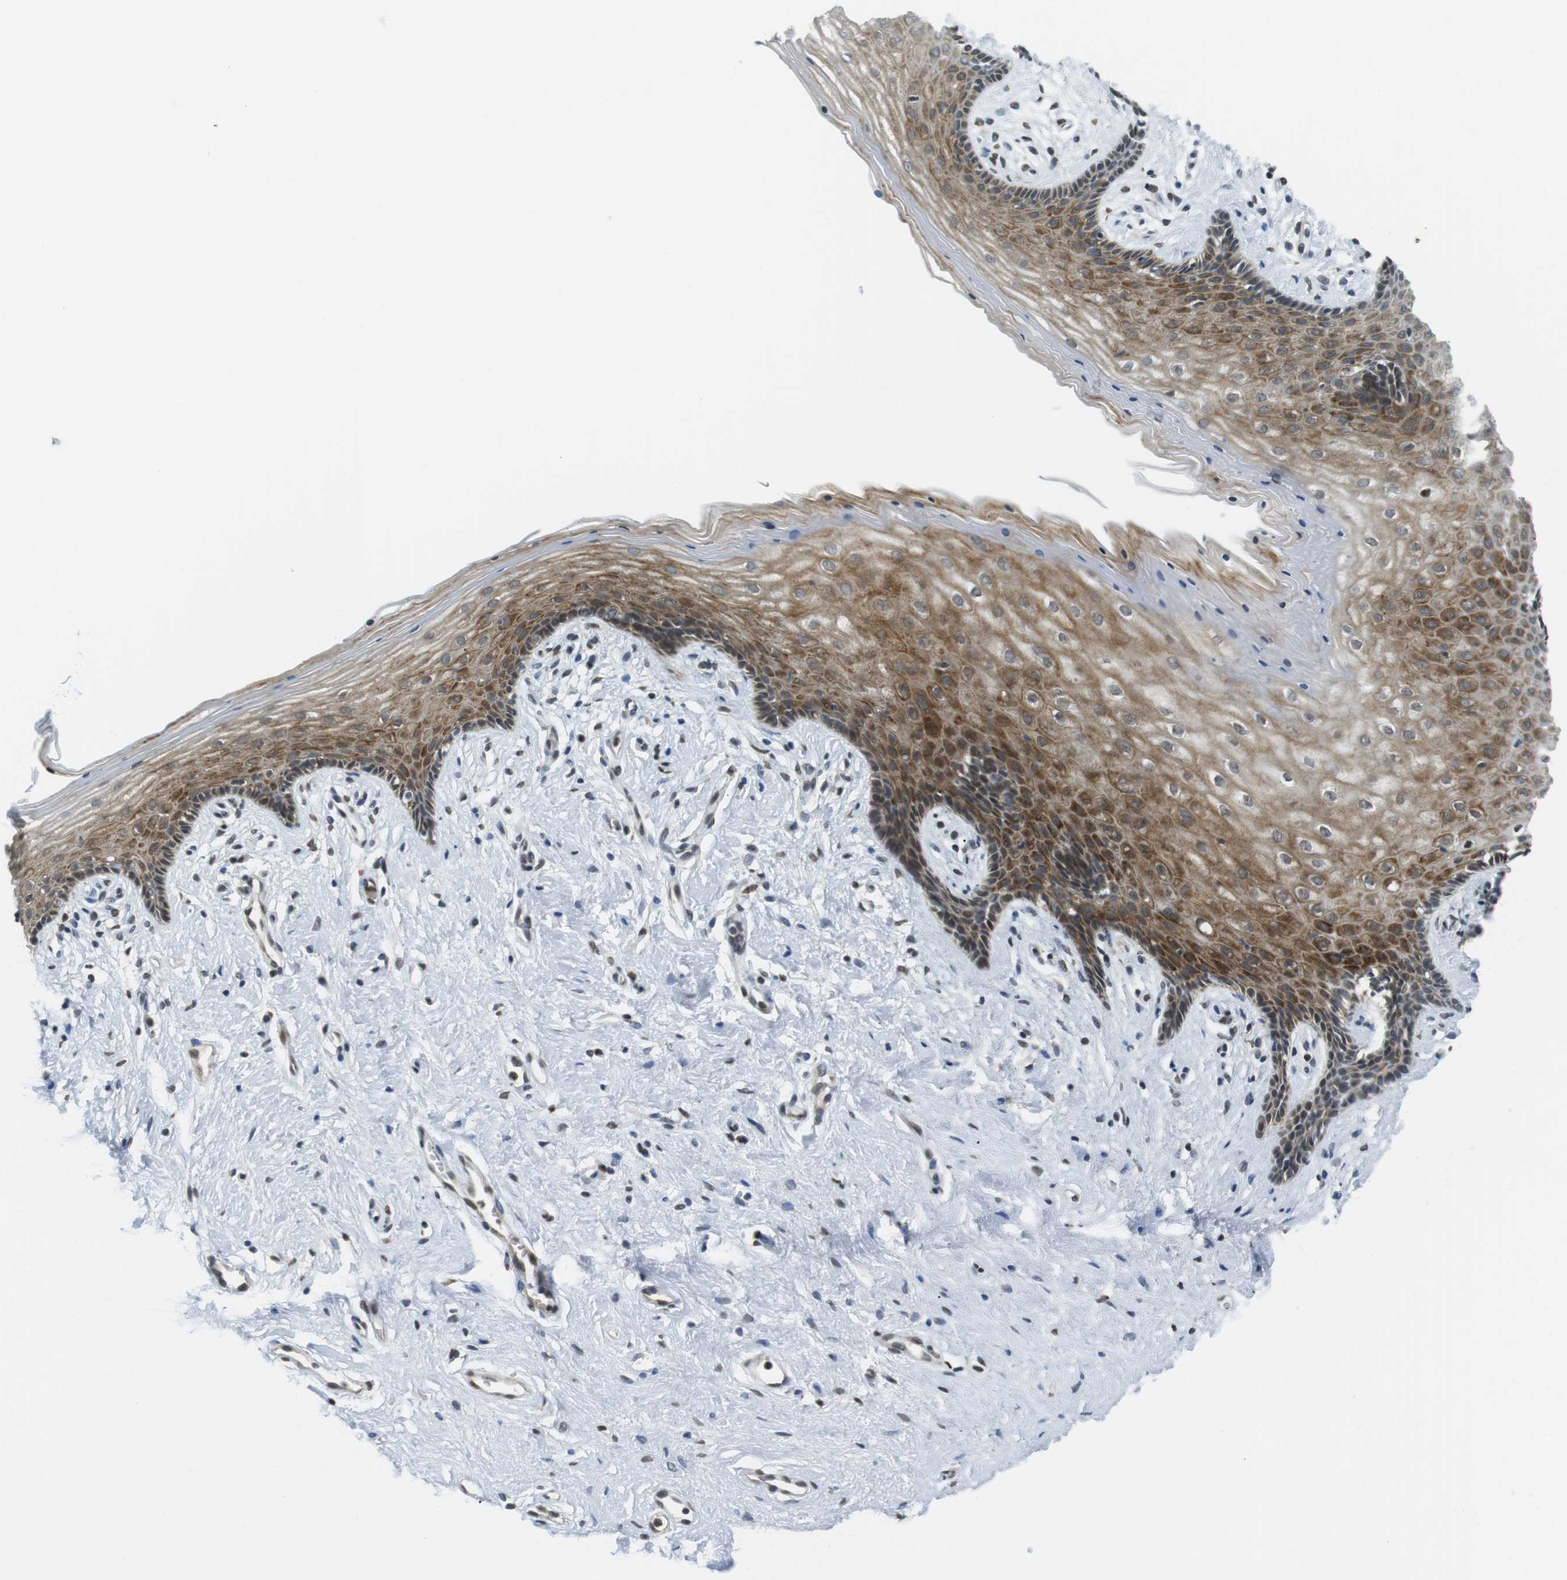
{"staining": {"intensity": "strong", "quantity": "25%-75%", "location": "cytoplasmic/membranous"}, "tissue": "vagina", "cell_type": "Squamous epithelial cells", "image_type": "normal", "snomed": [{"axis": "morphology", "description": "Normal tissue, NOS"}, {"axis": "topography", "description": "Vagina"}], "caption": "High-power microscopy captured an IHC histopathology image of unremarkable vagina, revealing strong cytoplasmic/membranous expression in approximately 25%-75% of squamous epithelial cells.", "gene": "USP7", "patient": {"sex": "female", "age": 44}}